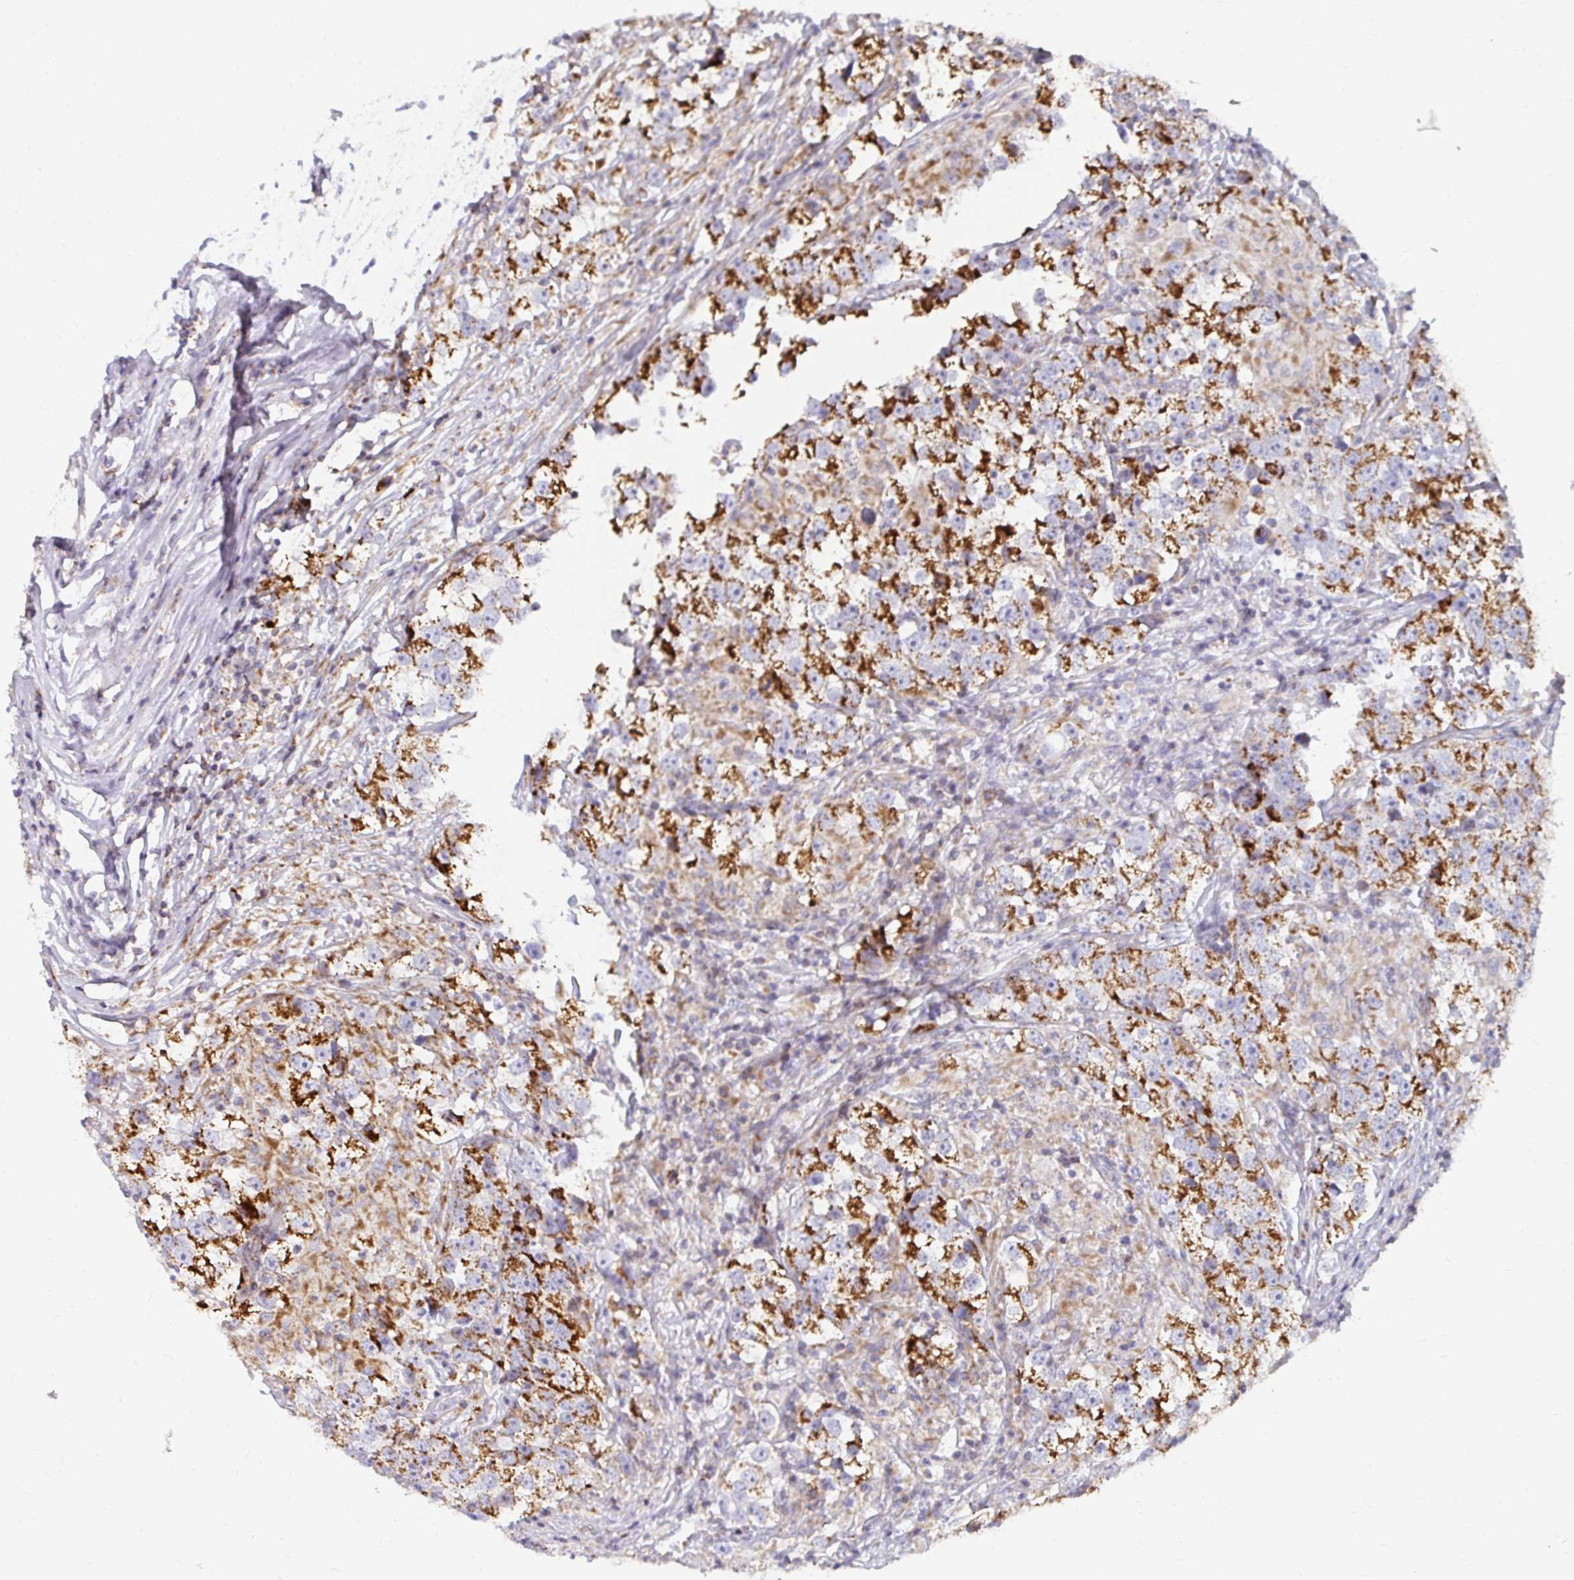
{"staining": {"intensity": "strong", "quantity": "25%-75%", "location": "cytoplasmic/membranous"}, "tissue": "testis cancer", "cell_type": "Tumor cells", "image_type": "cancer", "snomed": [{"axis": "morphology", "description": "Seminoma, NOS"}, {"axis": "topography", "description": "Testis"}], "caption": "Seminoma (testis) tissue exhibits strong cytoplasmic/membranous expression in about 25%-75% of tumor cells, visualized by immunohistochemistry.", "gene": "EXOC5", "patient": {"sex": "male", "age": 46}}